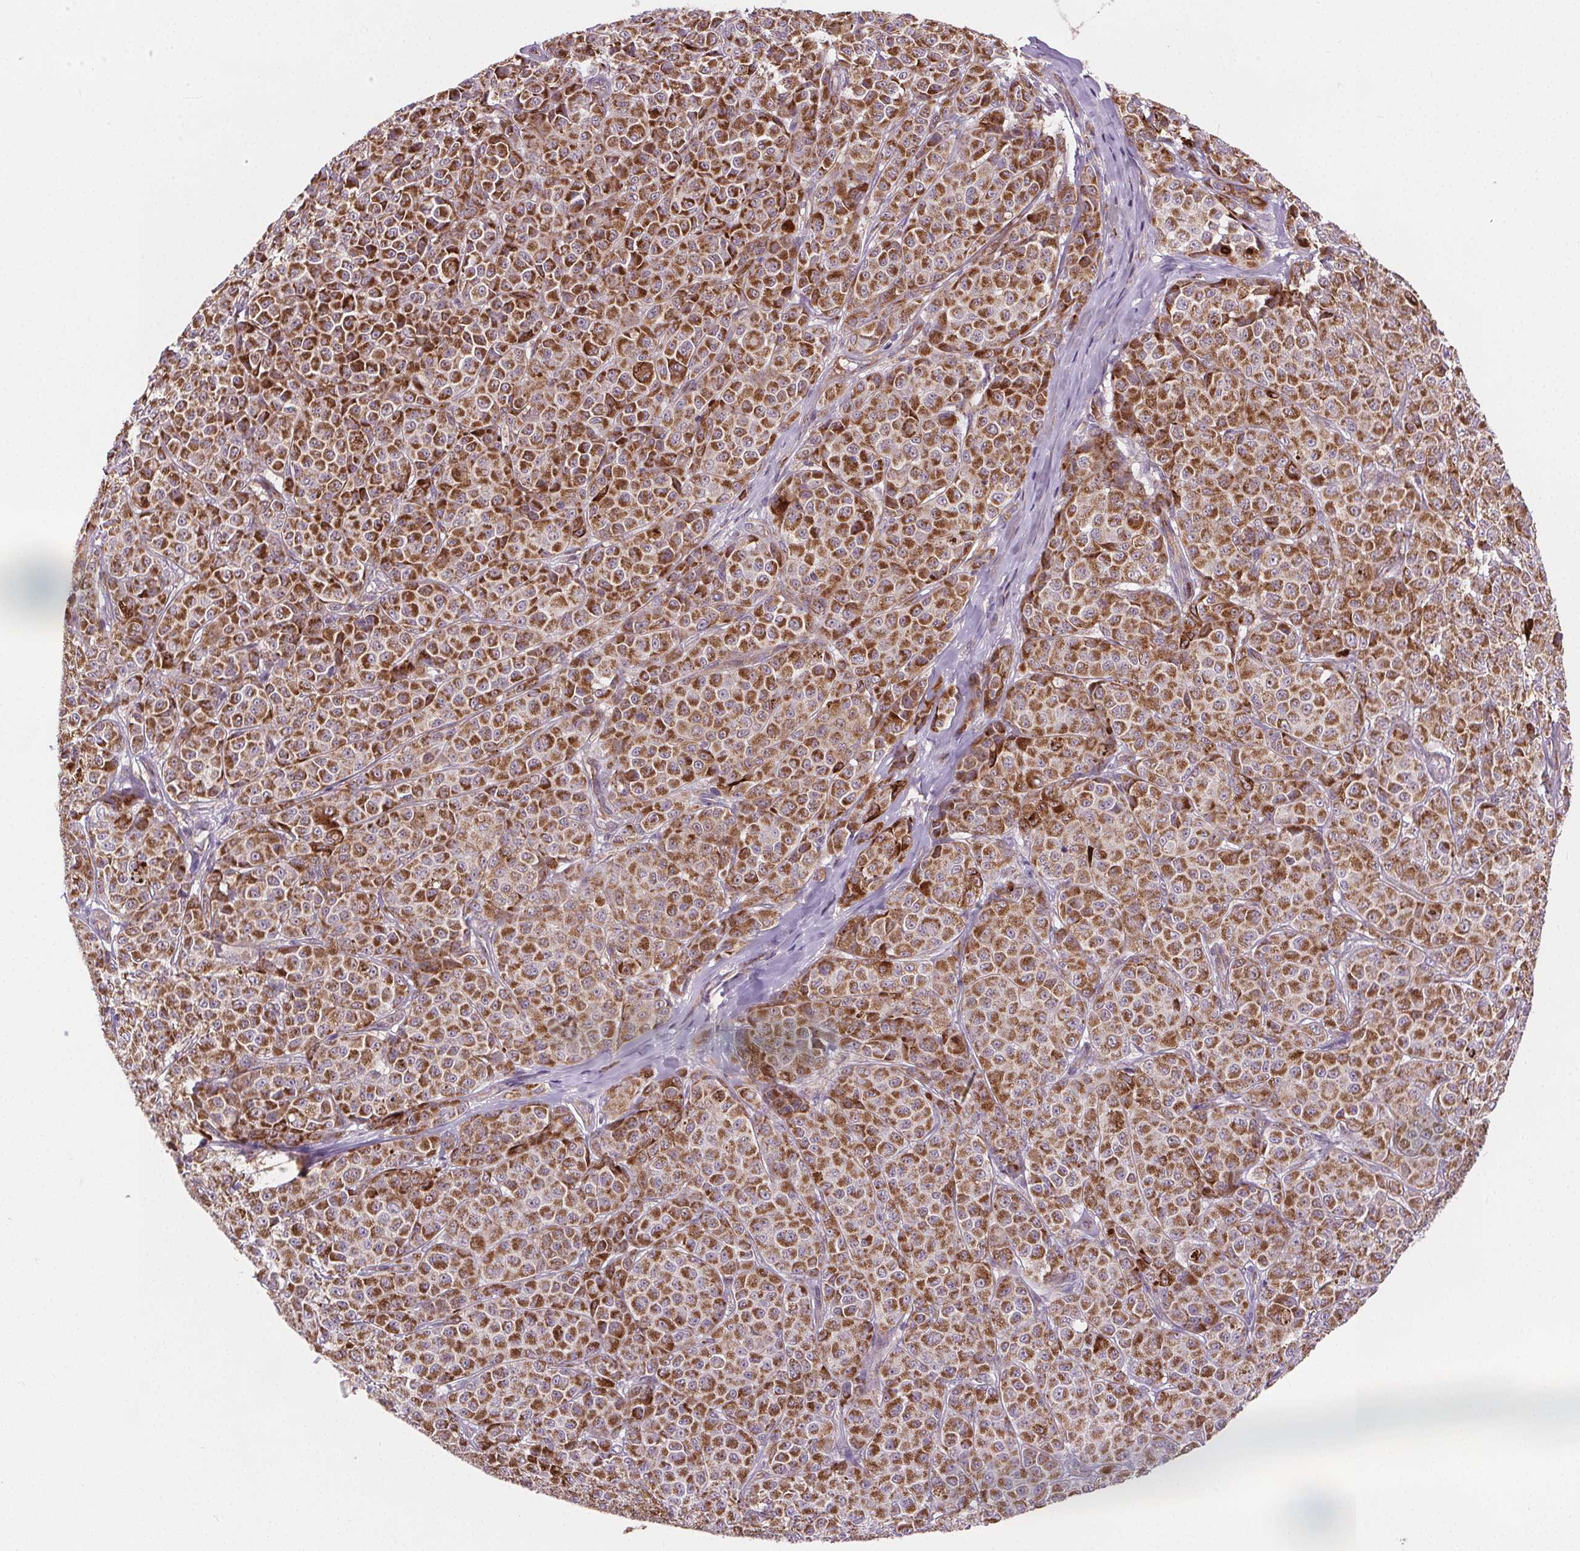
{"staining": {"intensity": "strong", "quantity": ">75%", "location": "cytoplasmic/membranous"}, "tissue": "melanoma", "cell_type": "Tumor cells", "image_type": "cancer", "snomed": [{"axis": "morphology", "description": "Malignant melanoma, NOS"}, {"axis": "topography", "description": "Skin"}], "caption": "Protein expression analysis of melanoma displays strong cytoplasmic/membranous expression in about >75% of tumor cells.", "gene": "GOLT1B", "patient": {"sex": "male", "age": 89}}